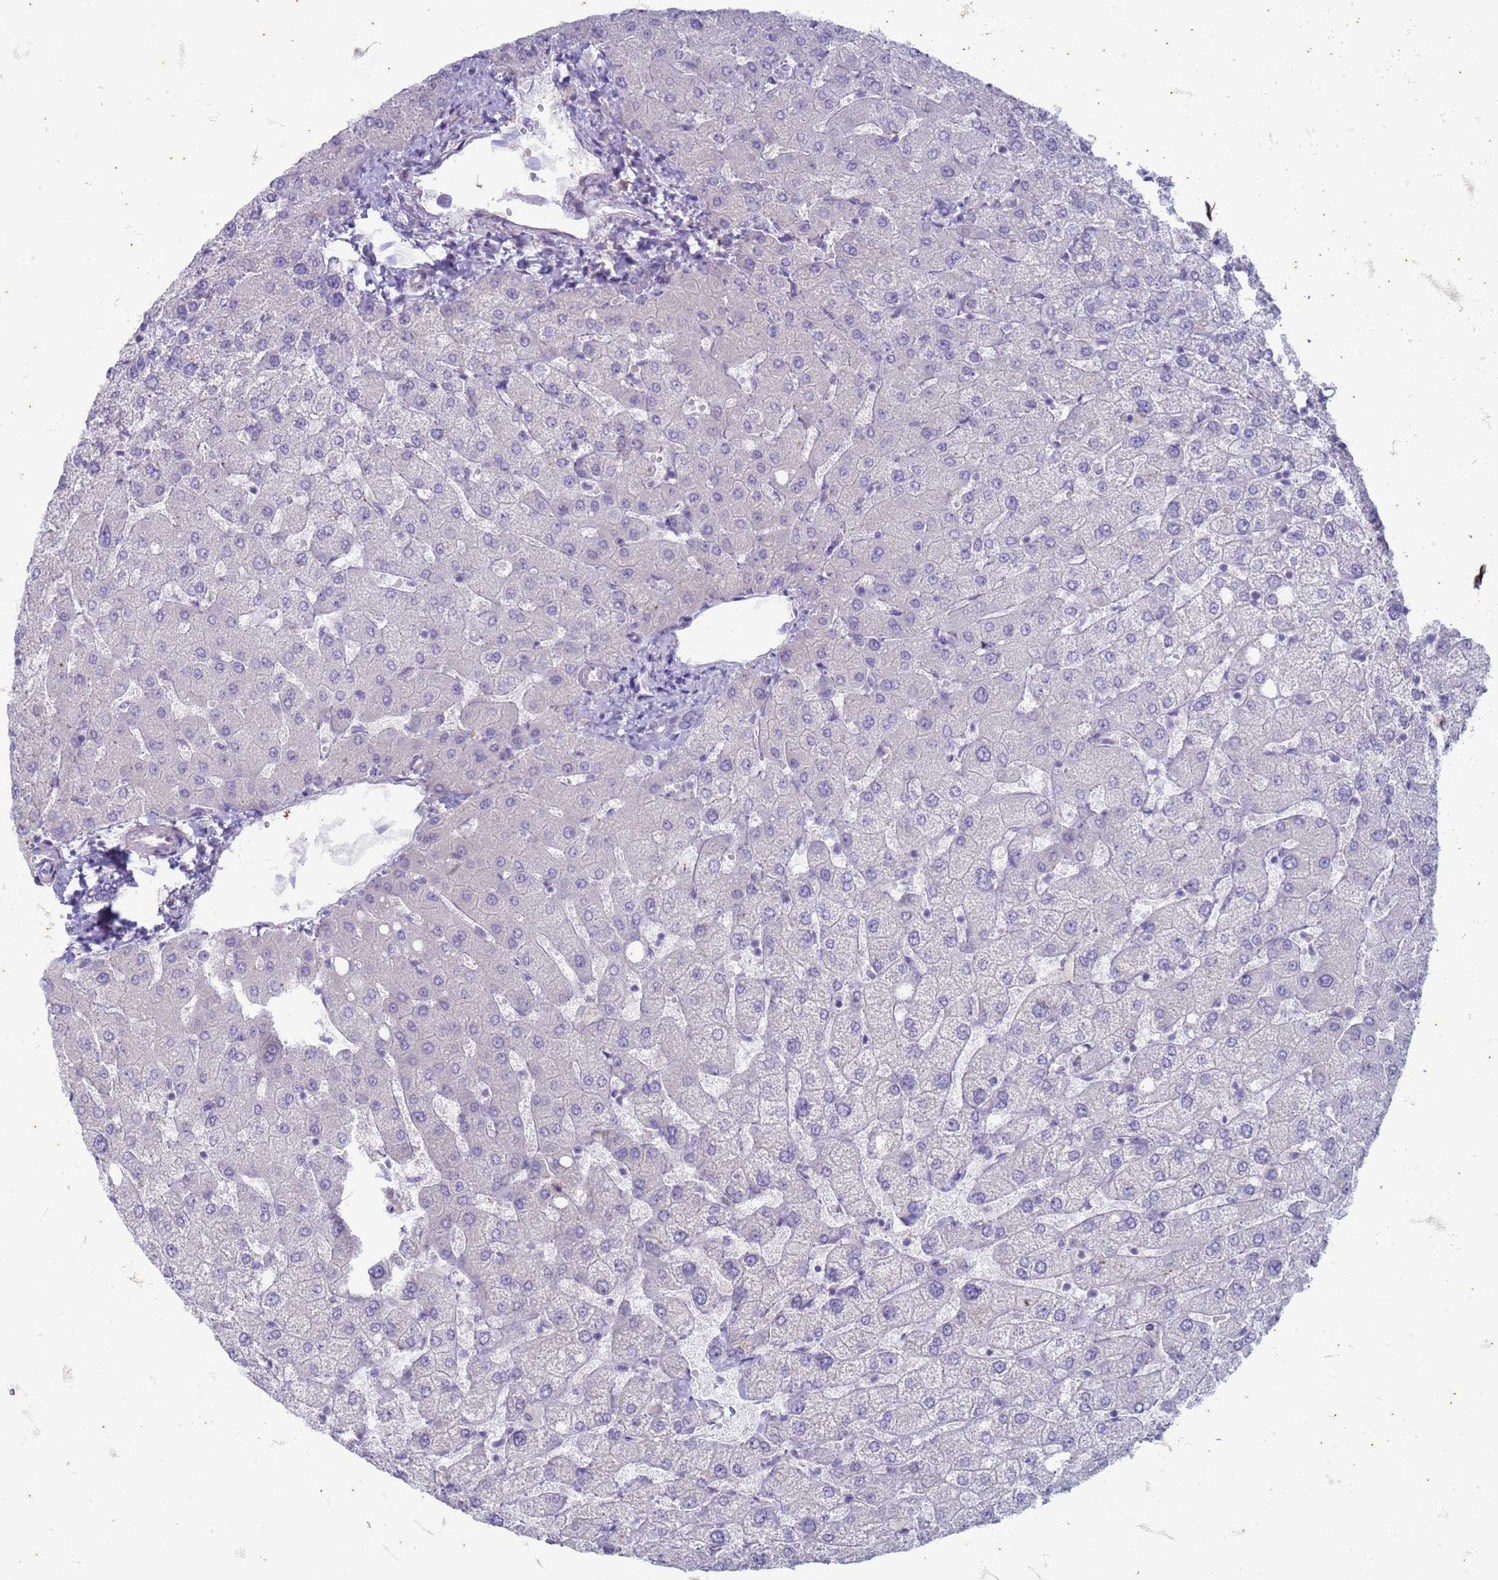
{"staining": {"intensity": "negative", "quantity": "none", "location": "none"}, "tissue": "liver", "cell_type": "Cholangiocytes", "image_type": "normal", "snomed": [{"axis": "morphology", "description": "Normal tissue, NOS"}, {"axis": "topography", "description": "Liver"}], "caption": "This histopathology image is of benign liver stained with immunohistochemistry to label a protein in brown with the nuclei are counter-stained blue. There is no expression in cholangiocytes.", "gene": "SUCO", "patient": {"sex": "female", "age": 54}}